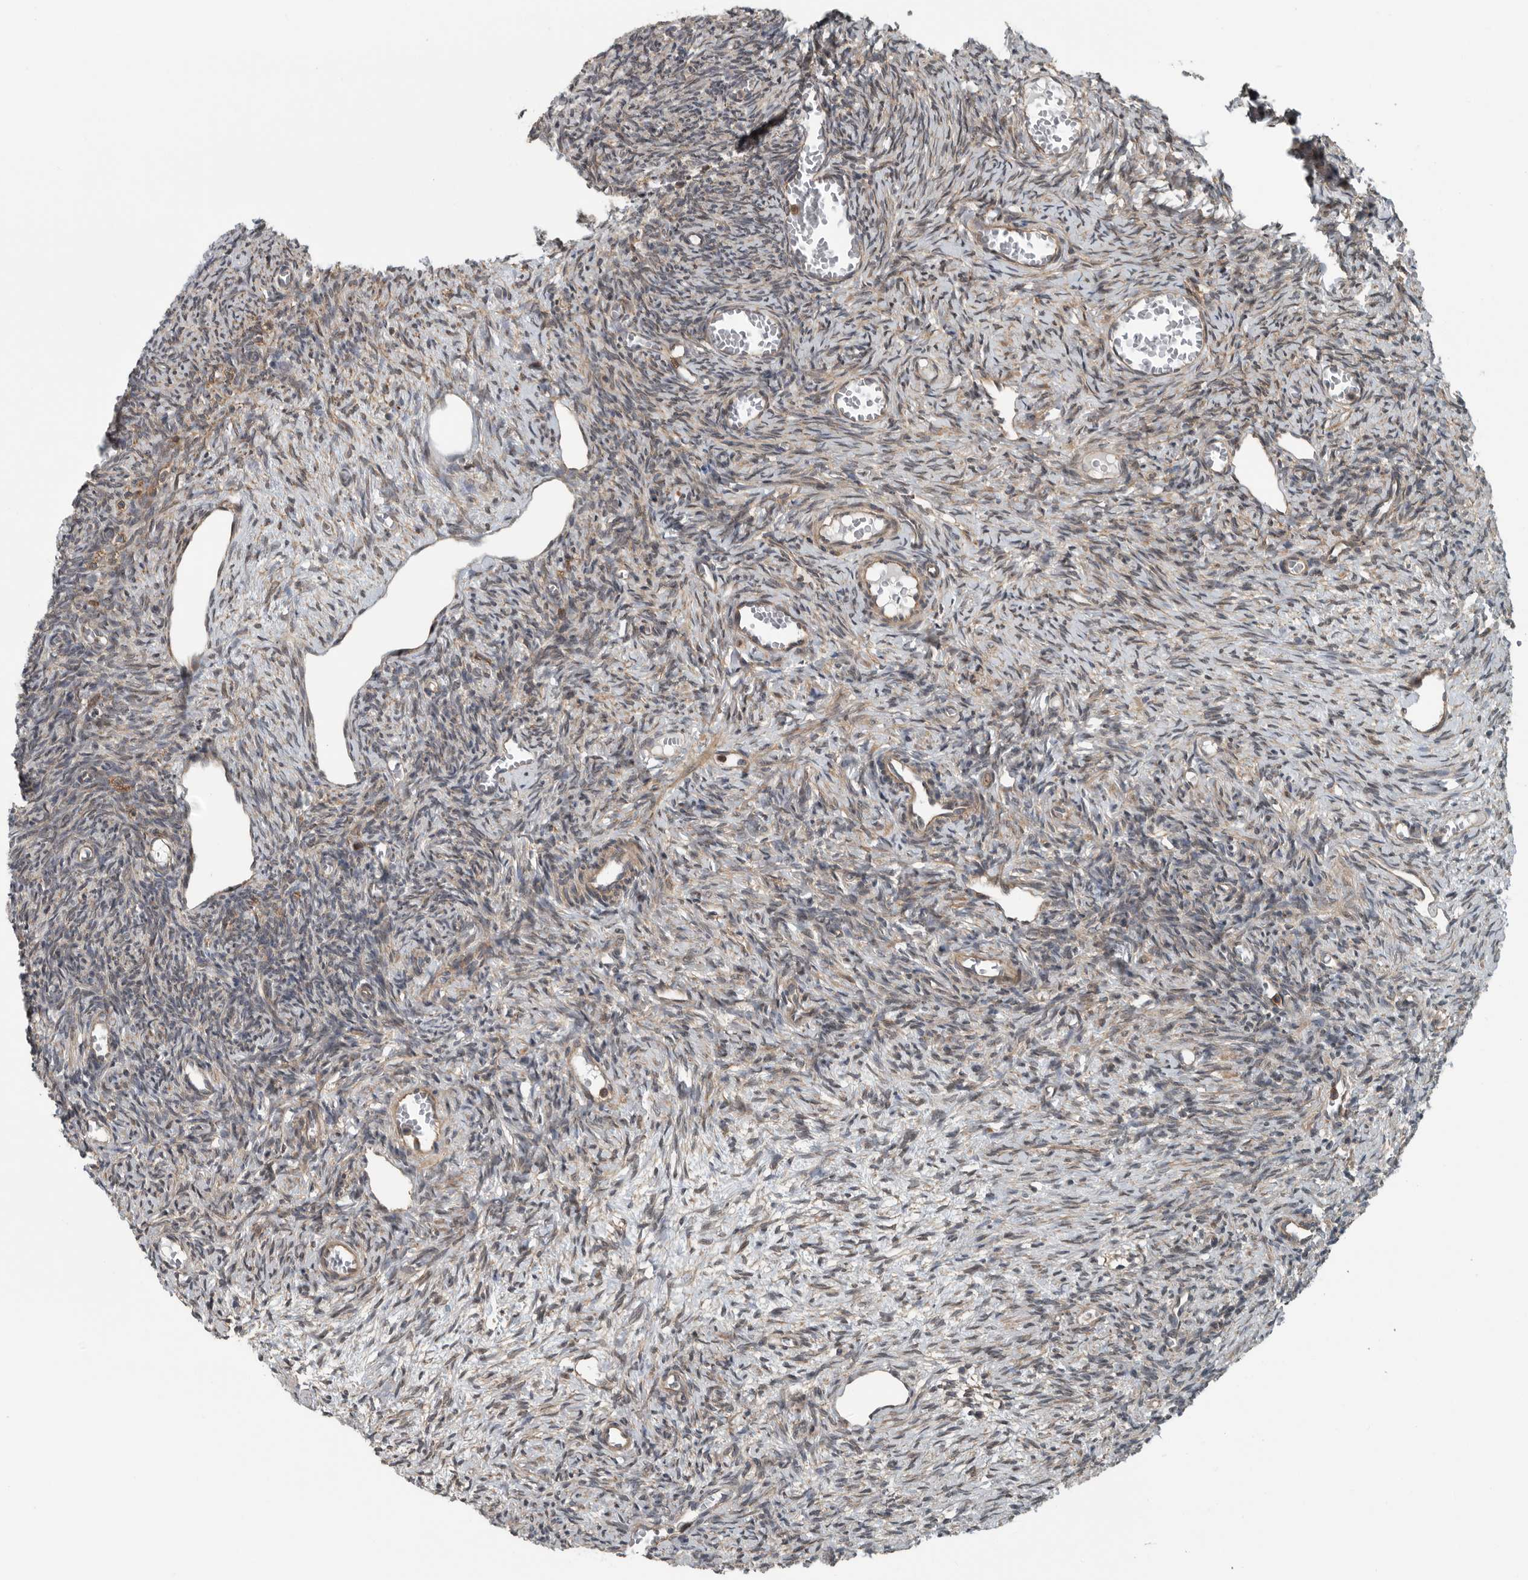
{"staining": {"intensity": "weak", "quantity": ">75%", "location": "cytoplasmic/membranous"}, "tissue": "ovary", "cell_type": "Follicle cells", "image_type": "normal", "snomed": [{"axis": "morphology", "description": "Normal tissue, NOS"}, {"axis": "topography", "description": "Ovary"}], "caption": "About >75% of follicle cells in benign ovary exhibit weak cytoplasmic/membranous protein expression as visualized by brown immunohistochemical staining.", "gene": "AMFR", "patient": {"sex": "female", "age": 27}}